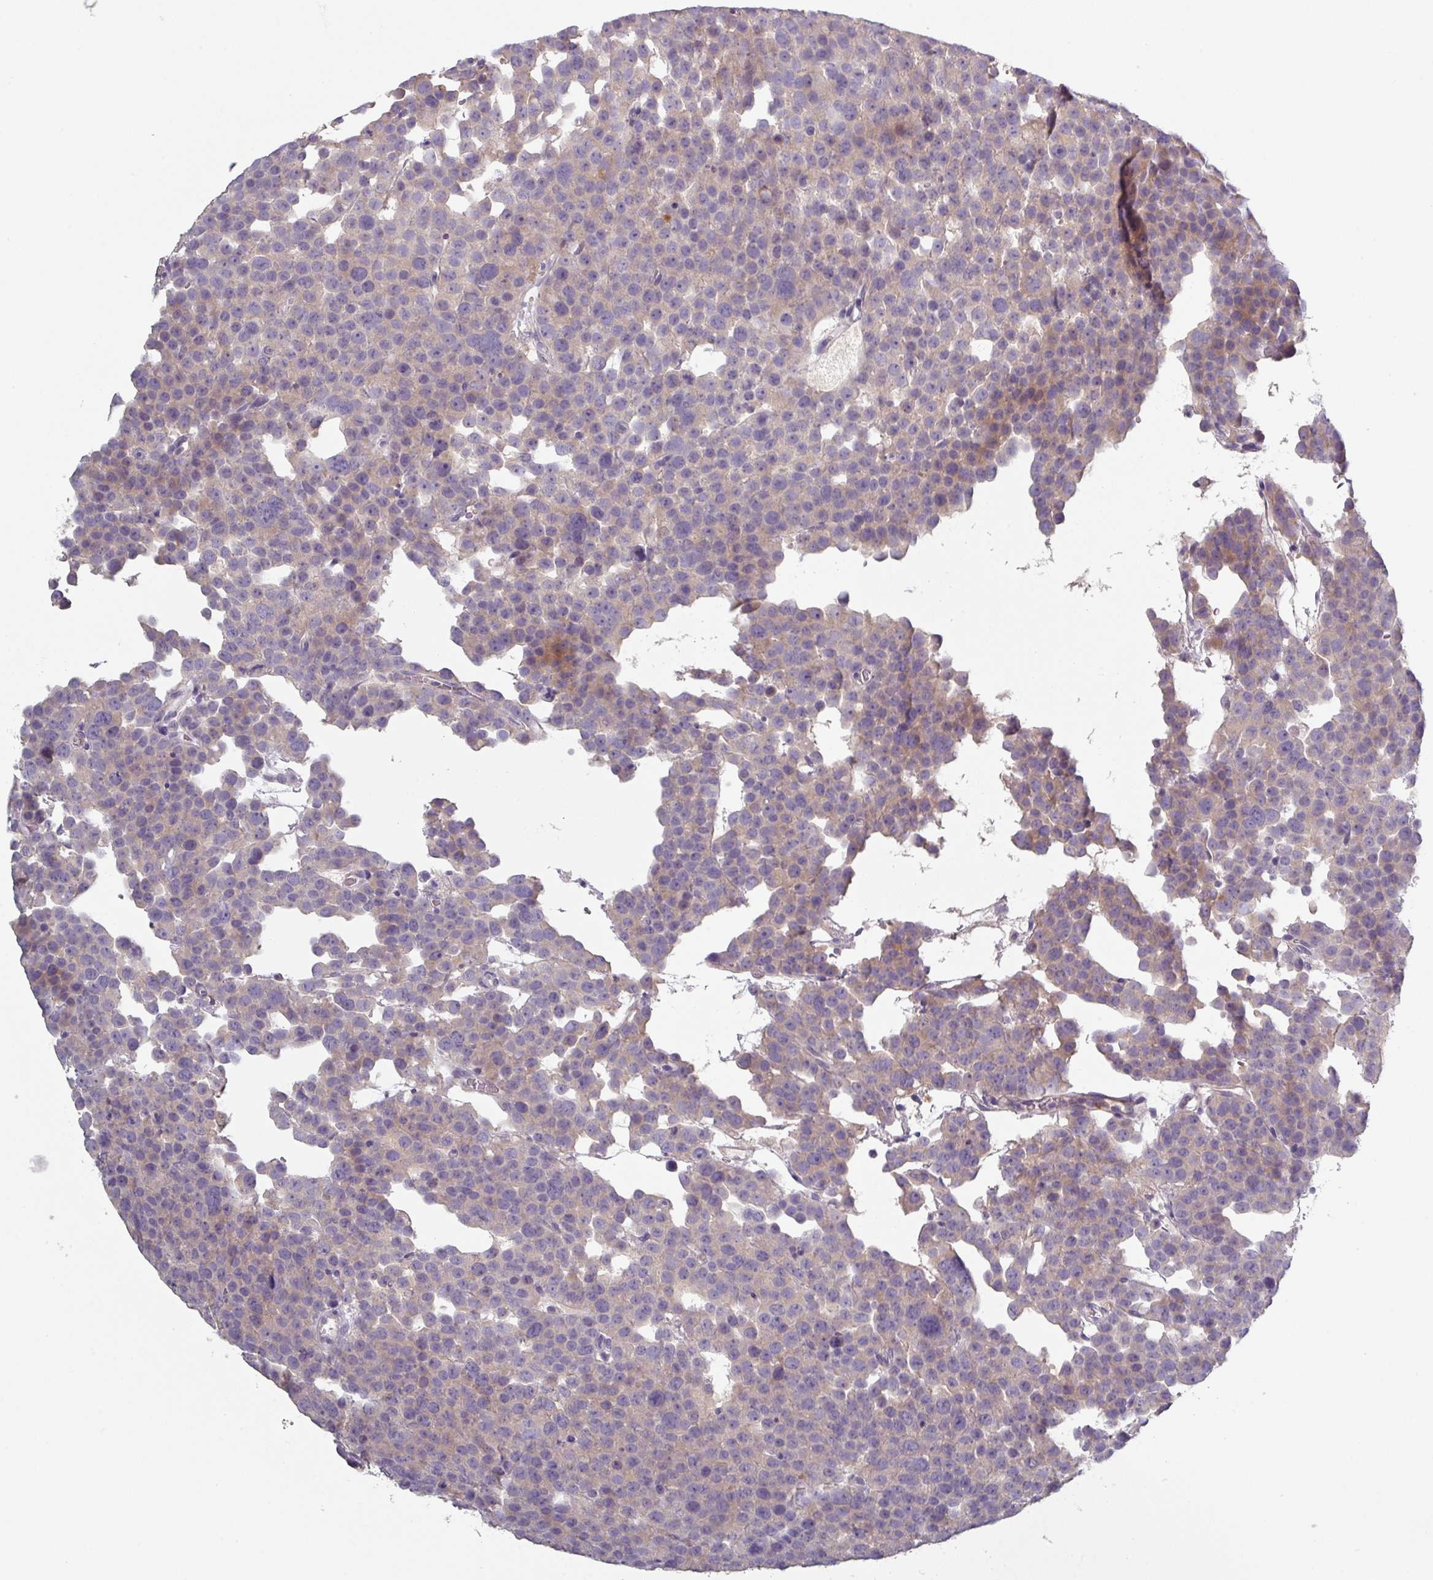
{"staining": {"intensity": "weak", "quantity": "<25%", "location": "cytoplasmic/membranous"}, "tissue": "testis cancer", "cell_type": "Tumor cells", "image_type": "cancer", "snomed": [{"axis": "morphology", "description": "Seminoma, NOS"}, {"axis": "topography", "description": "Testis"}], "caption": "The histopathology image demonstrates no staining of tumor cells in testis cancer (seminoma). (Stains: DAB immunohistochemistry (IHC) with hematoxylin counter stain, Microscopy: brightfield microscopy at high magnification).", "gene": "PRAMEF8", "patient": {"sex": "male", "age": 71}}